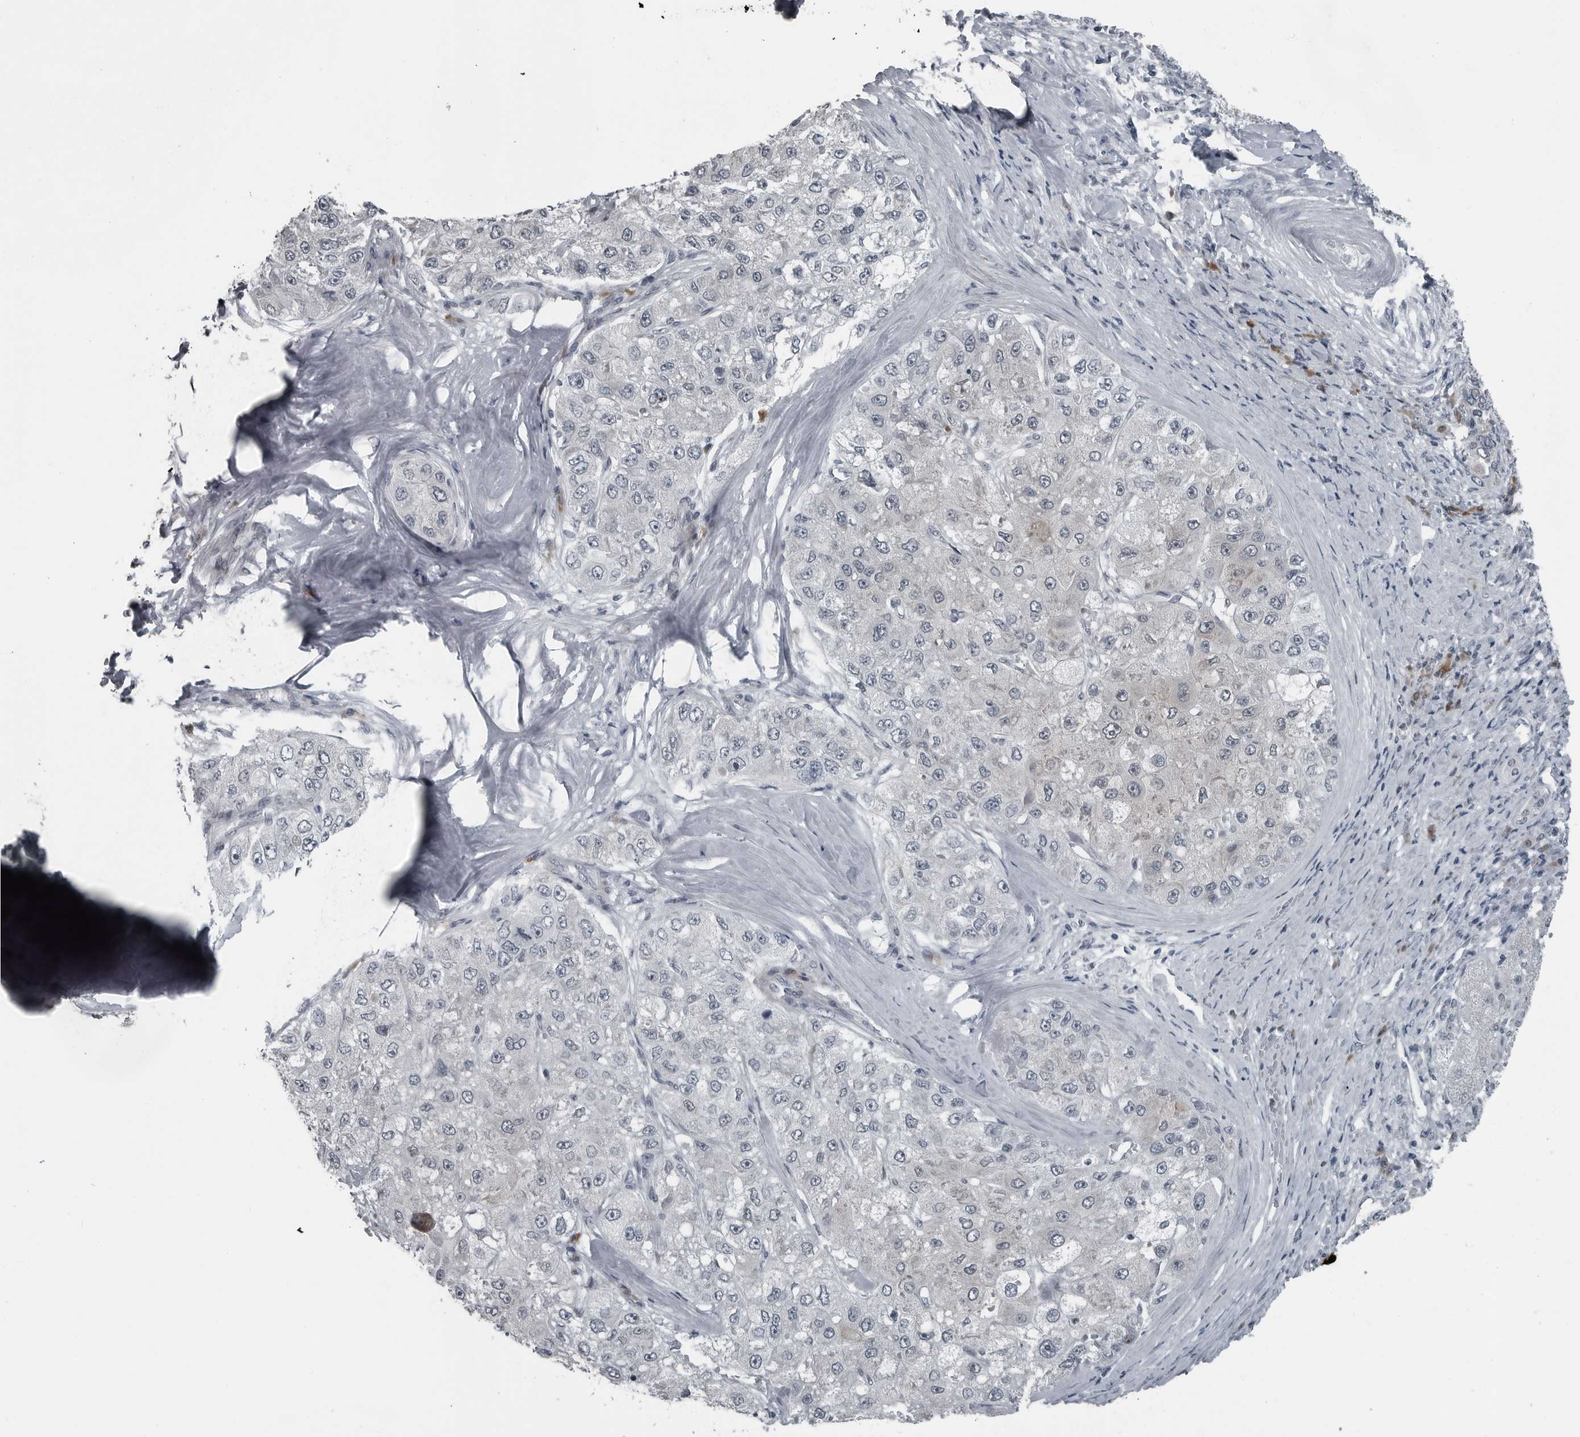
{"staining": {"intensity": "negative", "quantity": "none", "location": "none"}, "tissue": "liver cancer", "cell_type": "Tumor cells", "image_type": "cancer", "snomed": [{"axis": "morphology", "description": "Carcinoma, Hepatocellular, NOS"}, {"axis": "topography", "description": "Liver"}], "caption": "This is an immunohistochemistry (IHC) micrograph of human liver cancer (hepatocellular carcinoma). There is no expression in tumor cells.", "gene": "DNAAF11", "patient": {"sex": "male", "age": 80}}